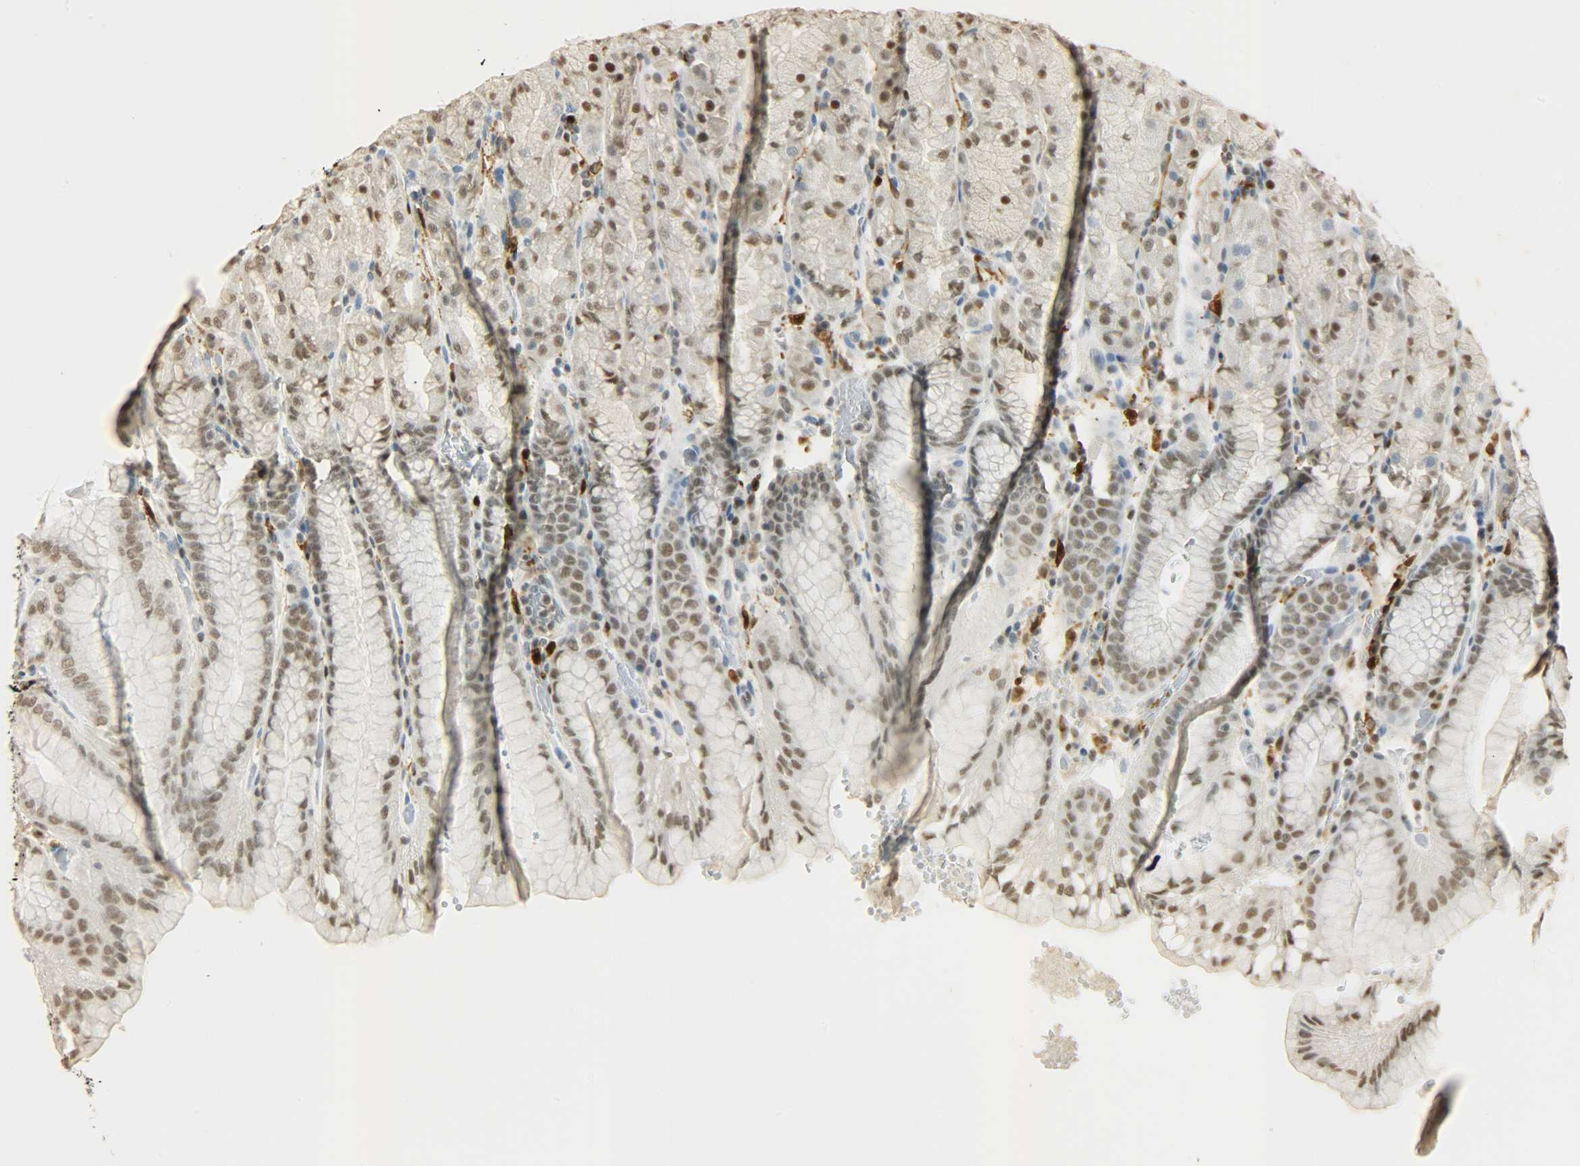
{"staining": {"intensity": "moderate", "quantity": ">75%", "location": "nuclear"}, "tissue": "stomach", "cell_type": "Glandular cells", "image_type": "normal", "snomed": [{"axis": "morphology", "description": "Normal tissue, NOS"}, {"axis": "topography", "description": "Stomach, upper"}, {"axis": "topography", "description": "Stomach"}], "caption": "Glandular cells demonstrate moderate nuclear staining in approximately >75% of cells in normal stomach. (Stains: DAB in brown, nuclei in blue, Microscopy: brightfield microscopy at high magnification).", "gene": "NGFR", "patient": {"sex": "male", "age": 76}}